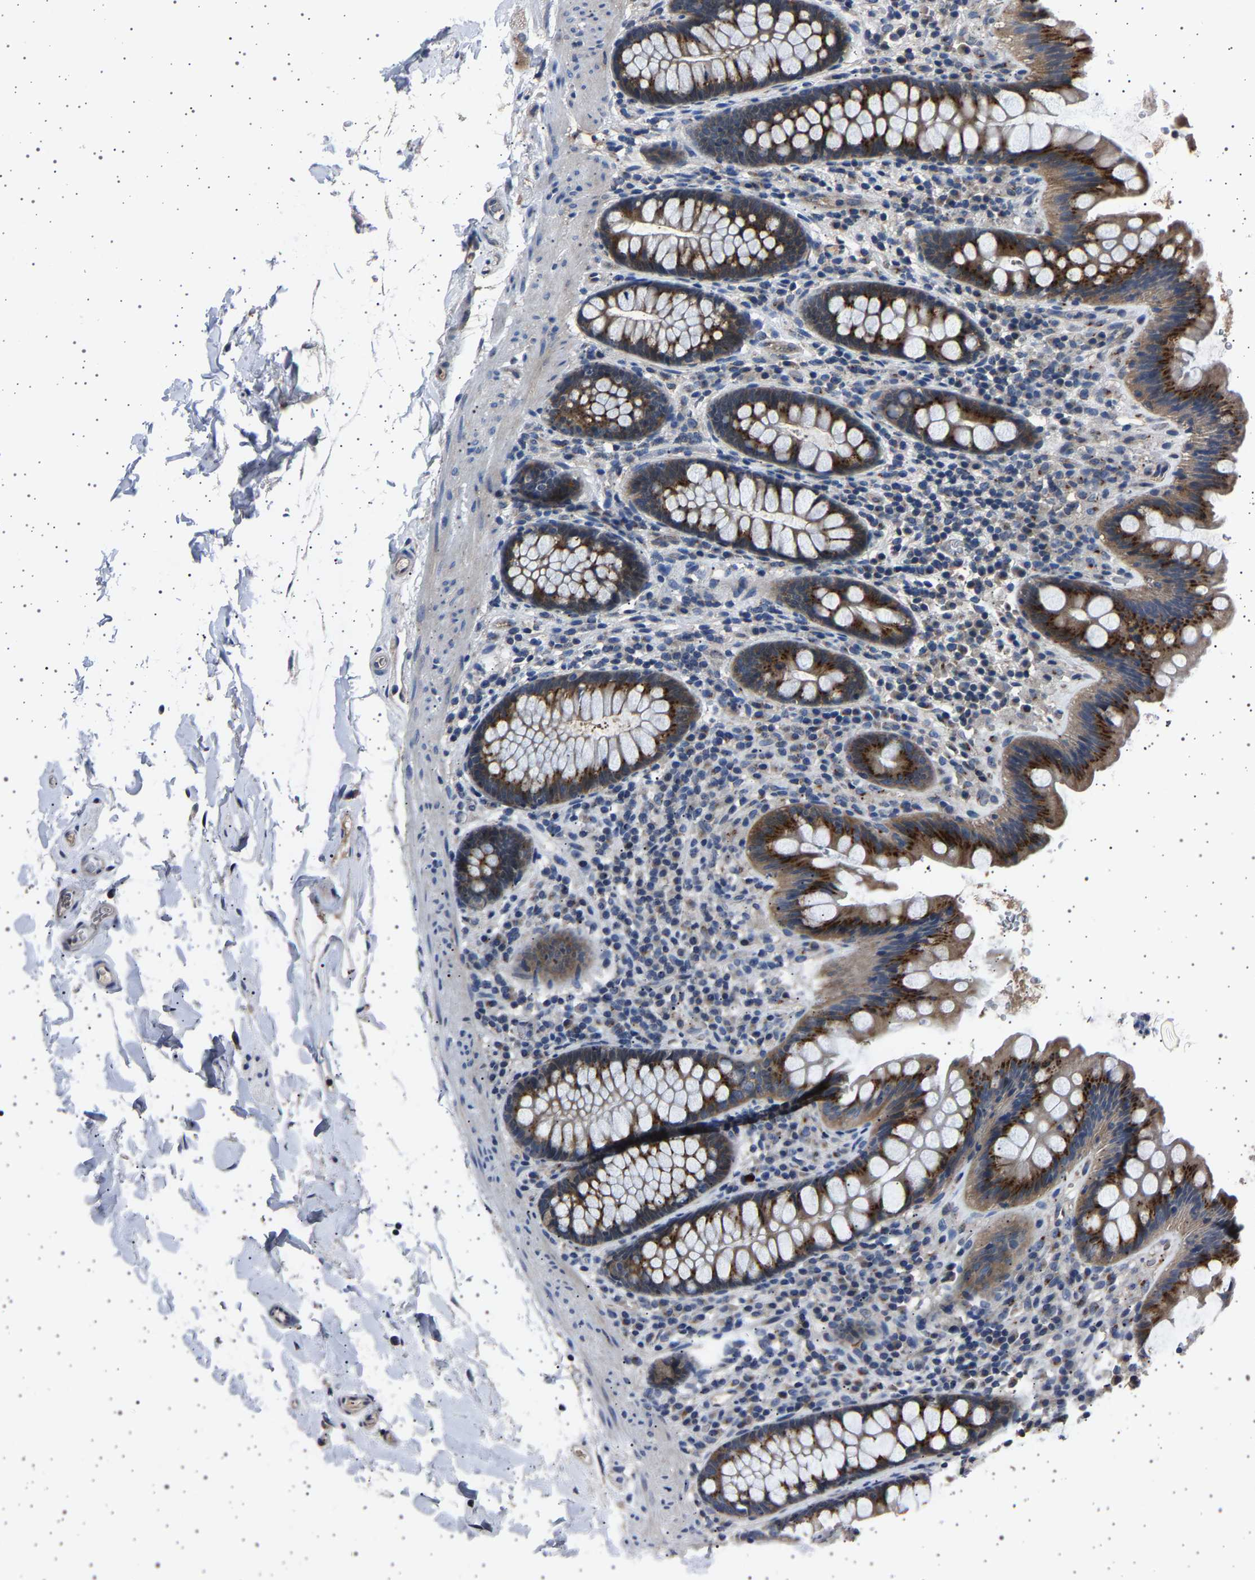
{"staining": {"intensity": "weak", "quantity": "25%-75%", "location": "cytoplasmic/membranous"}, "tissue": "colon", "cell_type": "Endothelial cells", "image_type": "normal", "snomed": [{"axis": "morphology", "description": "Normal tissue, NOS"}, {"axis": "topography", "description": "Colon"}], "caption": "This histopathology image exhibits immunohistochemistry staining of benign colon, with low weak cytoplasmic/membranous expression in approximately 25%-75% of endothelial cells.", "gene": "NCKAP1", "patient": {"sex": "female", "age": 80}}